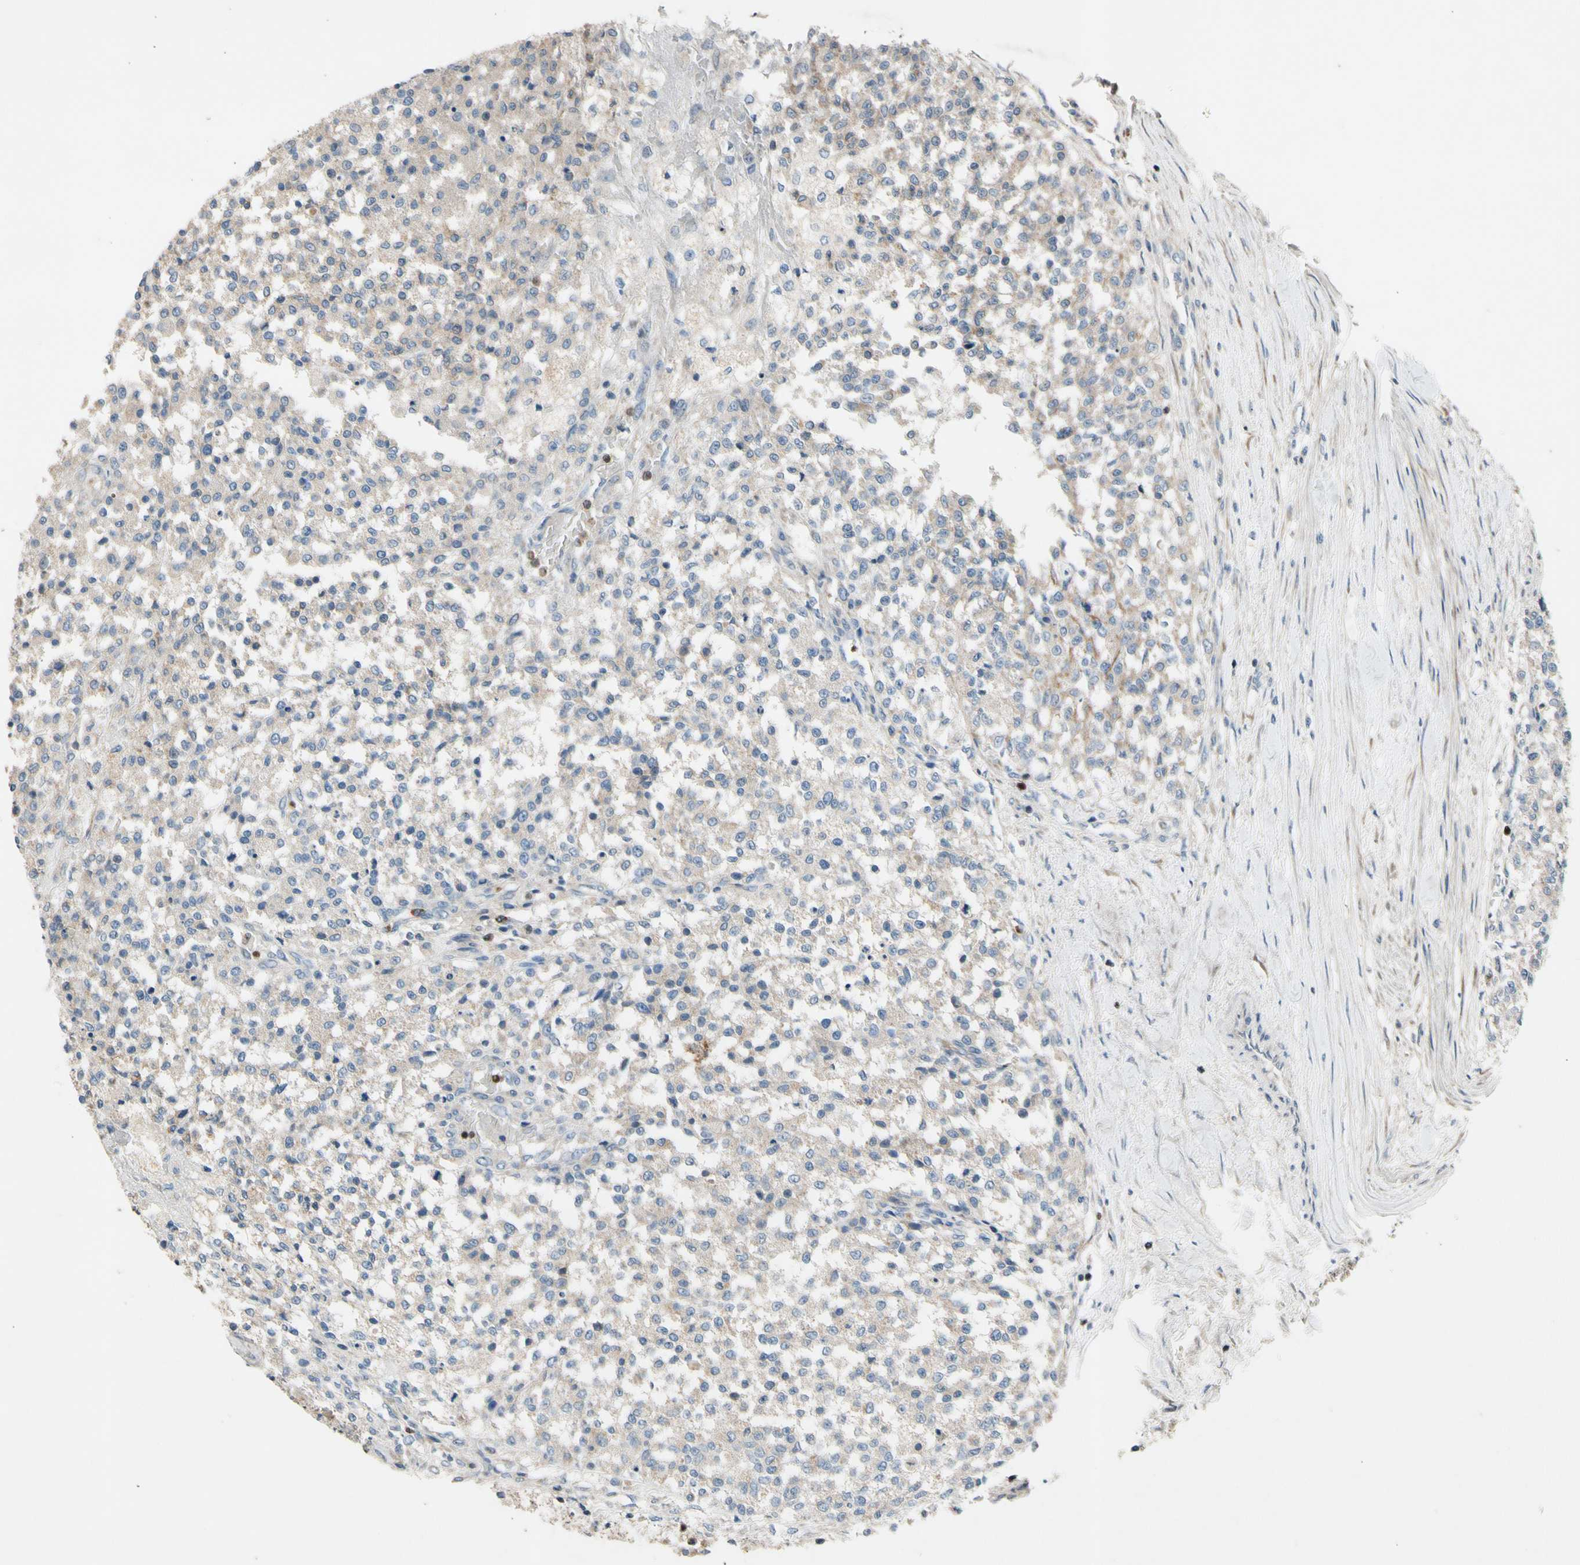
{"staining": {"intensity": "weak", "quantity": ">75%", "location": "cytoplasmic/membranous"}, "tissue": "testis cancer", "cell_type": "Tumor cells", "image_type": "cancer", "snomed": [{"axis": "morphology", "description": "Seminoma, NOS"}, {"axis": "topography", "description": "Testis"}], "caption": "High-magnification brightfield microscopy of testis cancer (seminoma) stained with DAB (brown) and counterstained with hematoxylin (blue). tumor cells exhibit weak cytoplasmic/membranous positivity is identified in approximately>75% of cells.", "gene": "TBX21", "patient": {"sex": "male", "age": 59}}